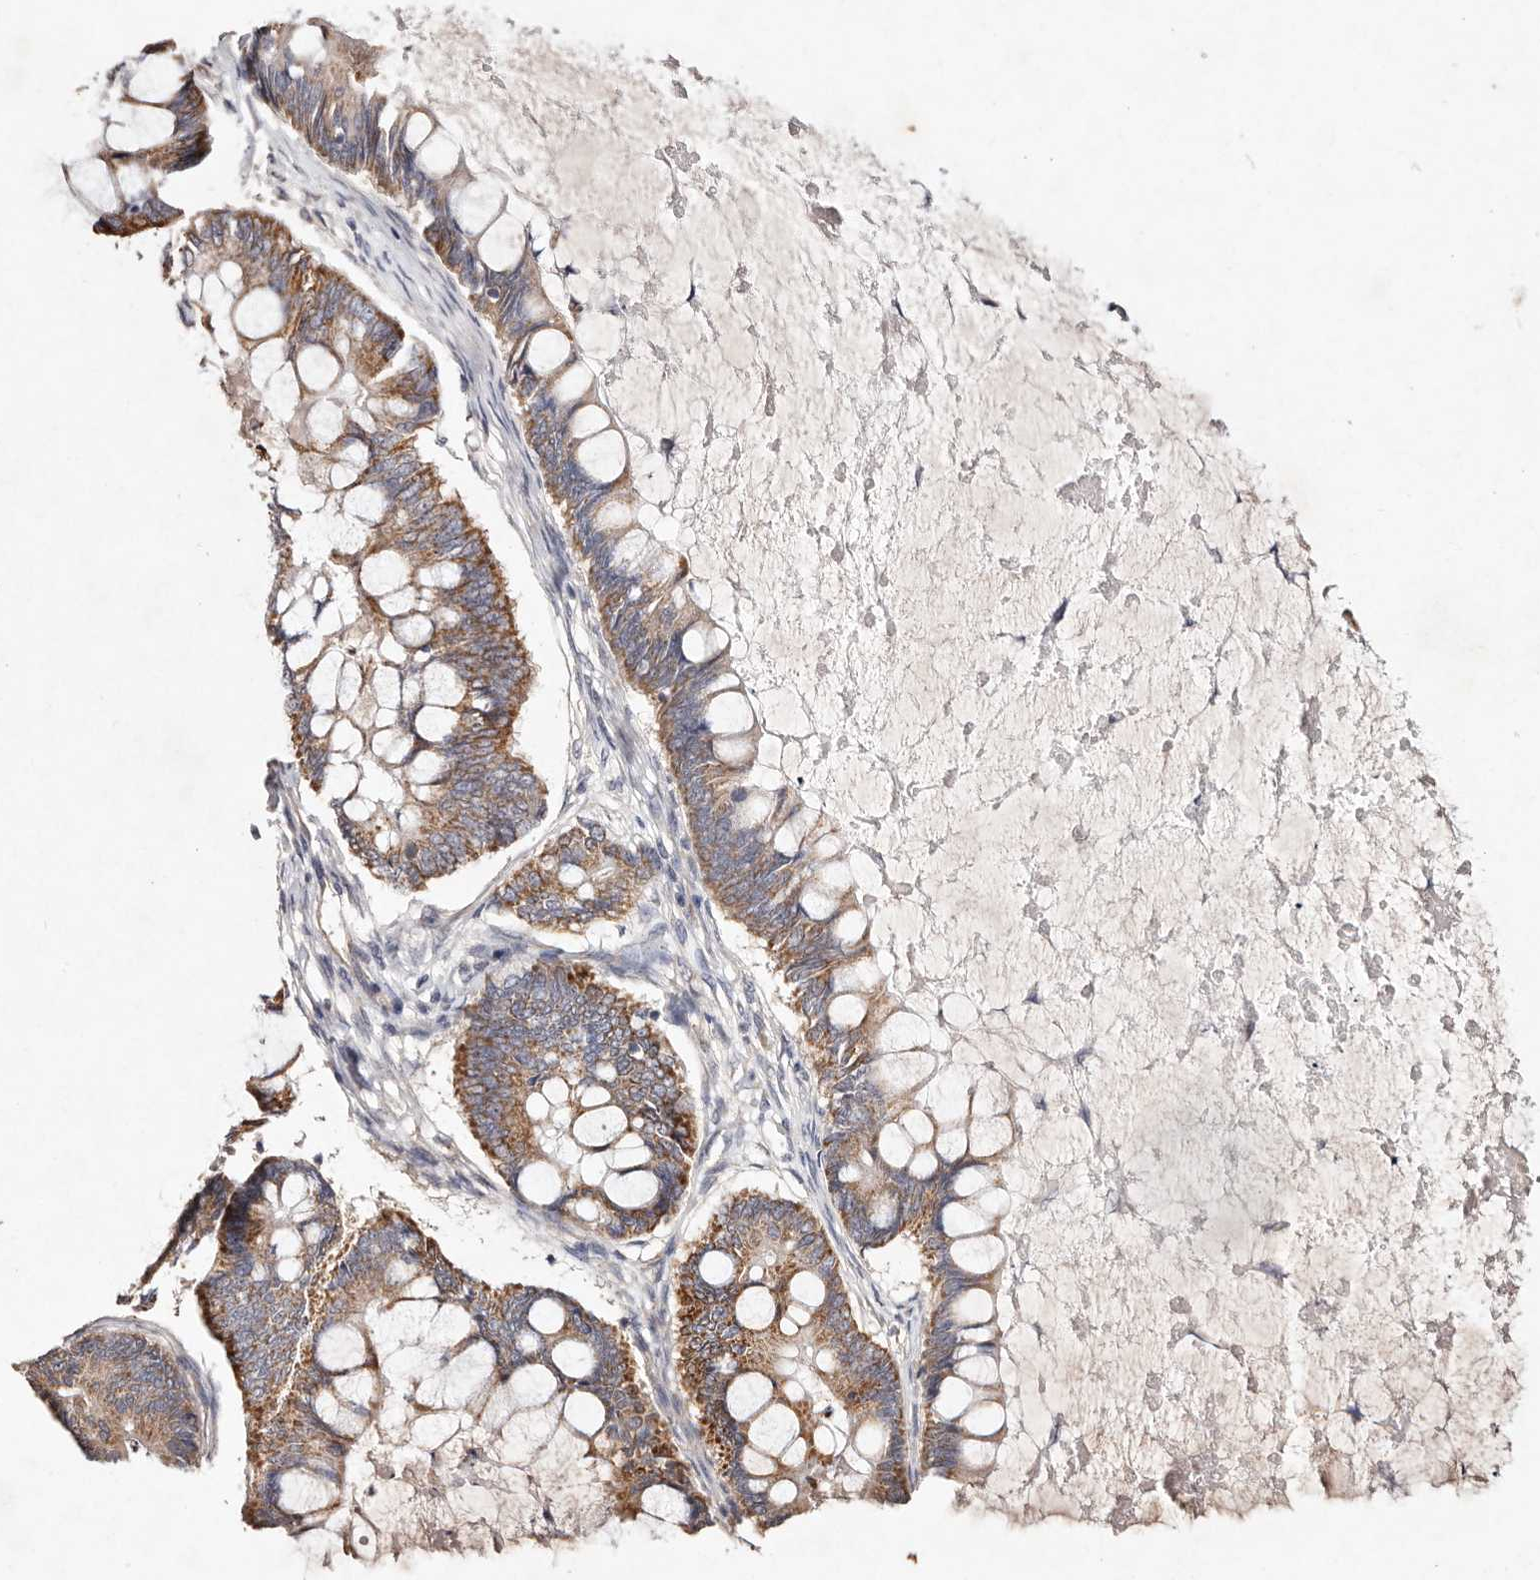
{"staining": {"intensity": "moderate", "quantity": ">75%", "location": "cytoplasmic/membranous"}, "tissue": "ovarian cancer", "cell_type": "Tumor cells", "image_type": "cancer", "snomed": [{"axis": "morphology", "description": "Cystadenocarcinoma, mucinous, NOS"}, {"axis": "topography", "description": "Ovary"}], "caption": "A medium amount of moderate cytoplasmic/membranous expression is appreciated in about >75% of tumor cells in ovarian mucinous cystadenocarcinoma tissue.", "gene": "TSC2", "patient": {"sex": "female", "age": 61}}